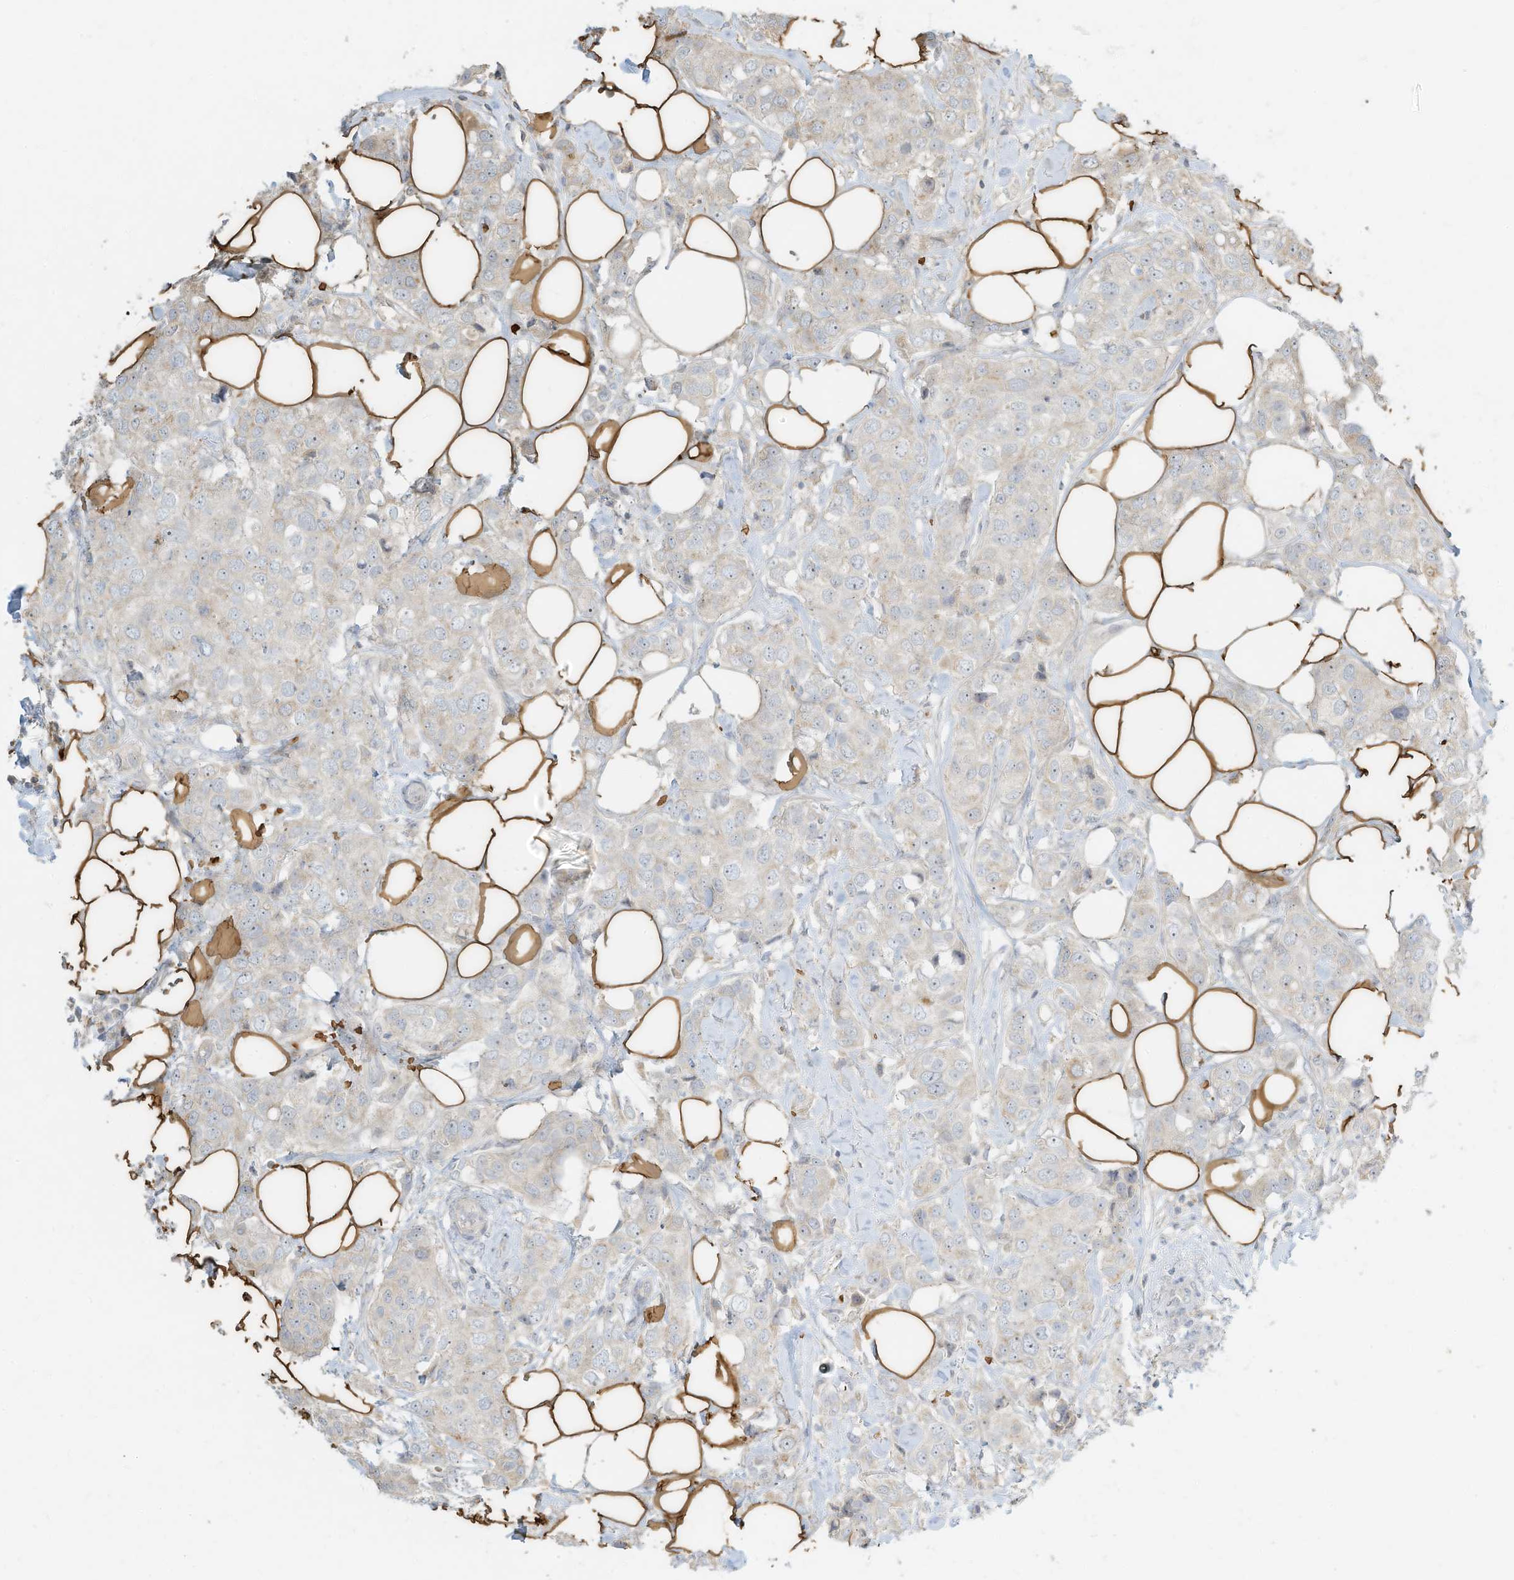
{"staining": {"intensity": "negative", "quantity": "none", "location": "none"}, "tissue": "breast cancer", "cell_type": "Tumor cells", "image_type": "cancer", "snomed": [{"axis": "morphology", "description": "Duct carcinoma"}, {"axis": "topography", "description": "Breast"}], "caption": "Infiltrating ductal carcinoma (breast) stained for a protein using immunohistochemistry reveals no staining tumor cells.", "gene": "OFD1", "patient": {"sex": "female", "age": 80}}